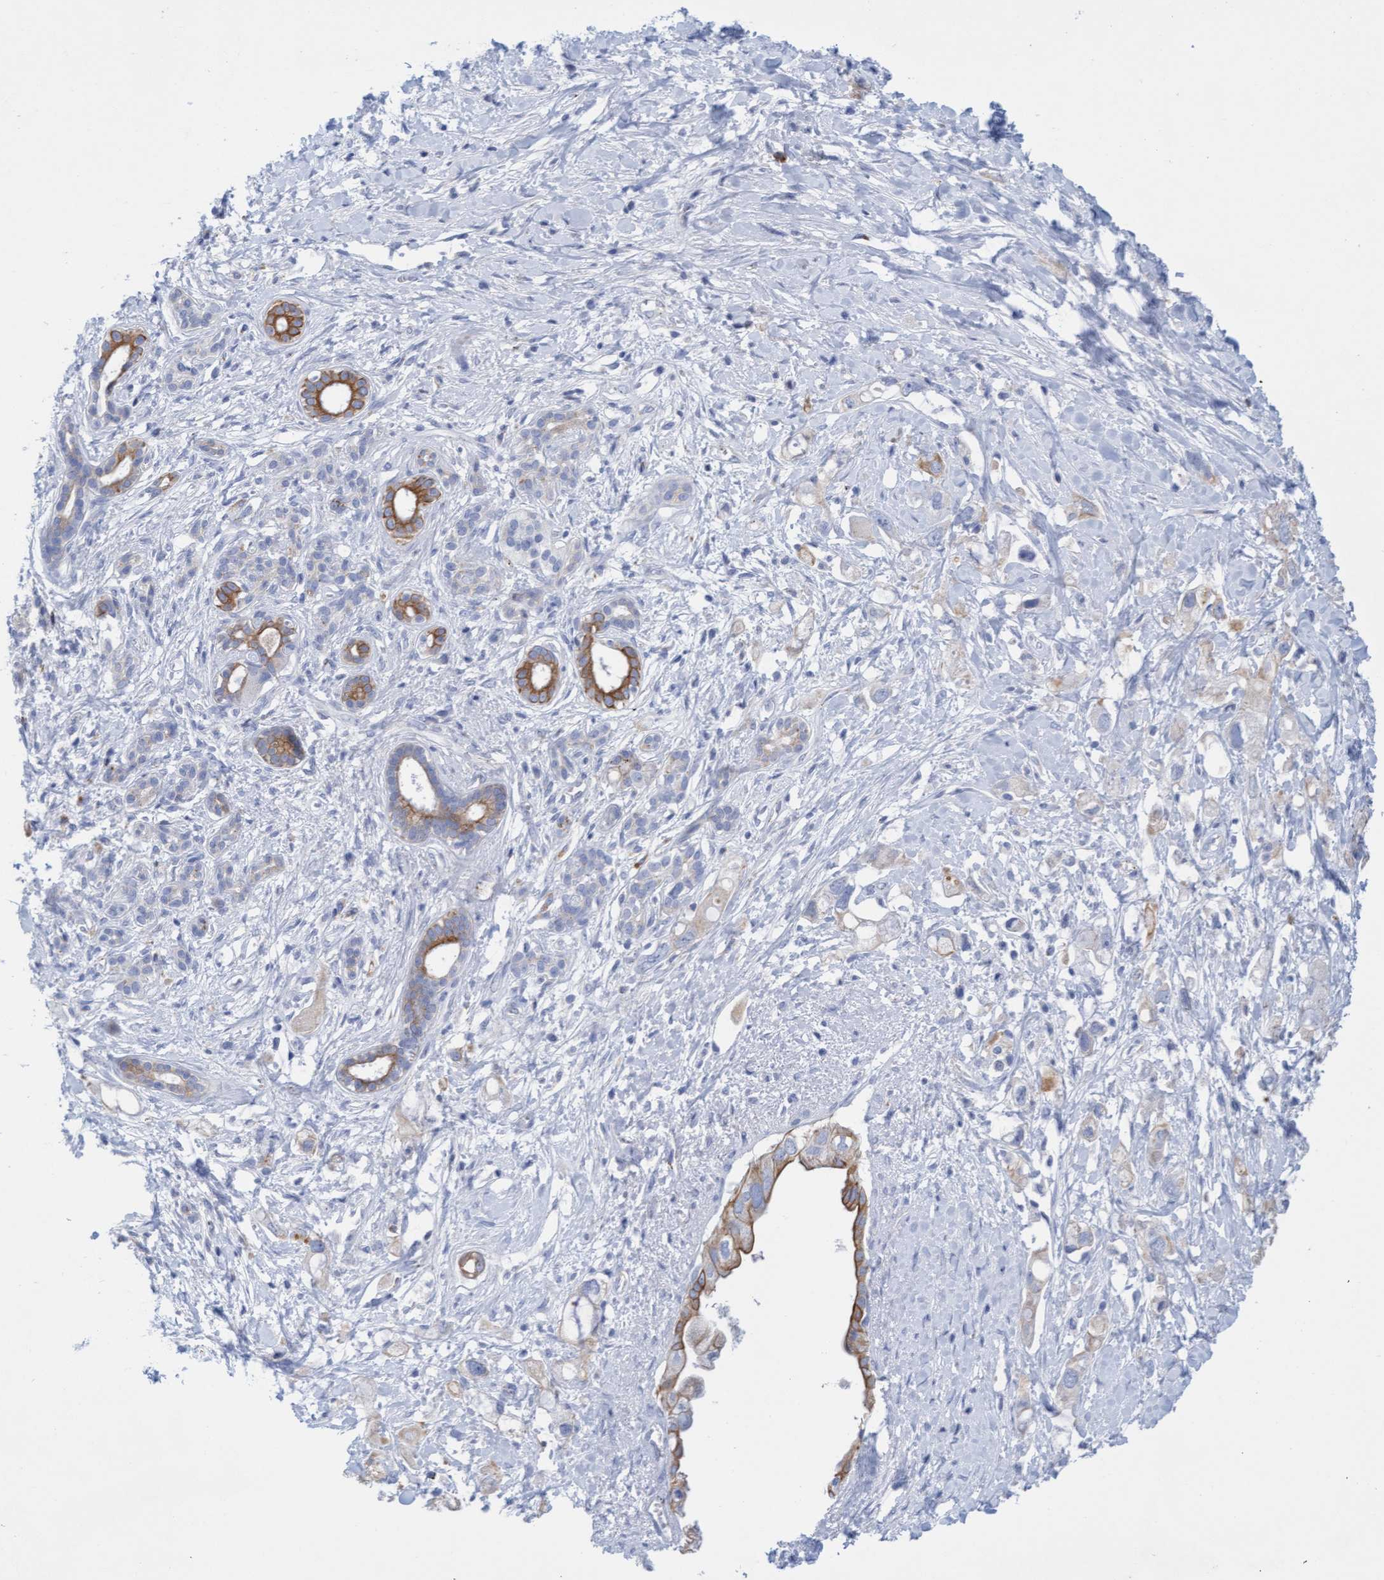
{"staining": {"intensity": "moderate", "quantity": "<25%", "location": "cytoplasmic/membranous"}, "tissue": "pancreatic cancer", "cell_type": "Tumor cells", "image_type": "cancer", "snomed": [{"axis": "morphology", "description": "Adenocarcinoma, NOS"}, {"axis": "topography", "description": "Pancreas"}], "caption": "Brown immunohistochemical staining in human adenocarcinoma (pancreatic) exhibits moderate cytoplasmic/membranous positivity in approximately <25% of tumor cells. The staining was performed using DAB (3,3'-diaminobenzidine), with brown indicating positive protein expression. Nuclei are stained blue with hematoxylin.", "gene": "SGSH", "patient": {"sex": "female", "age": 56}}